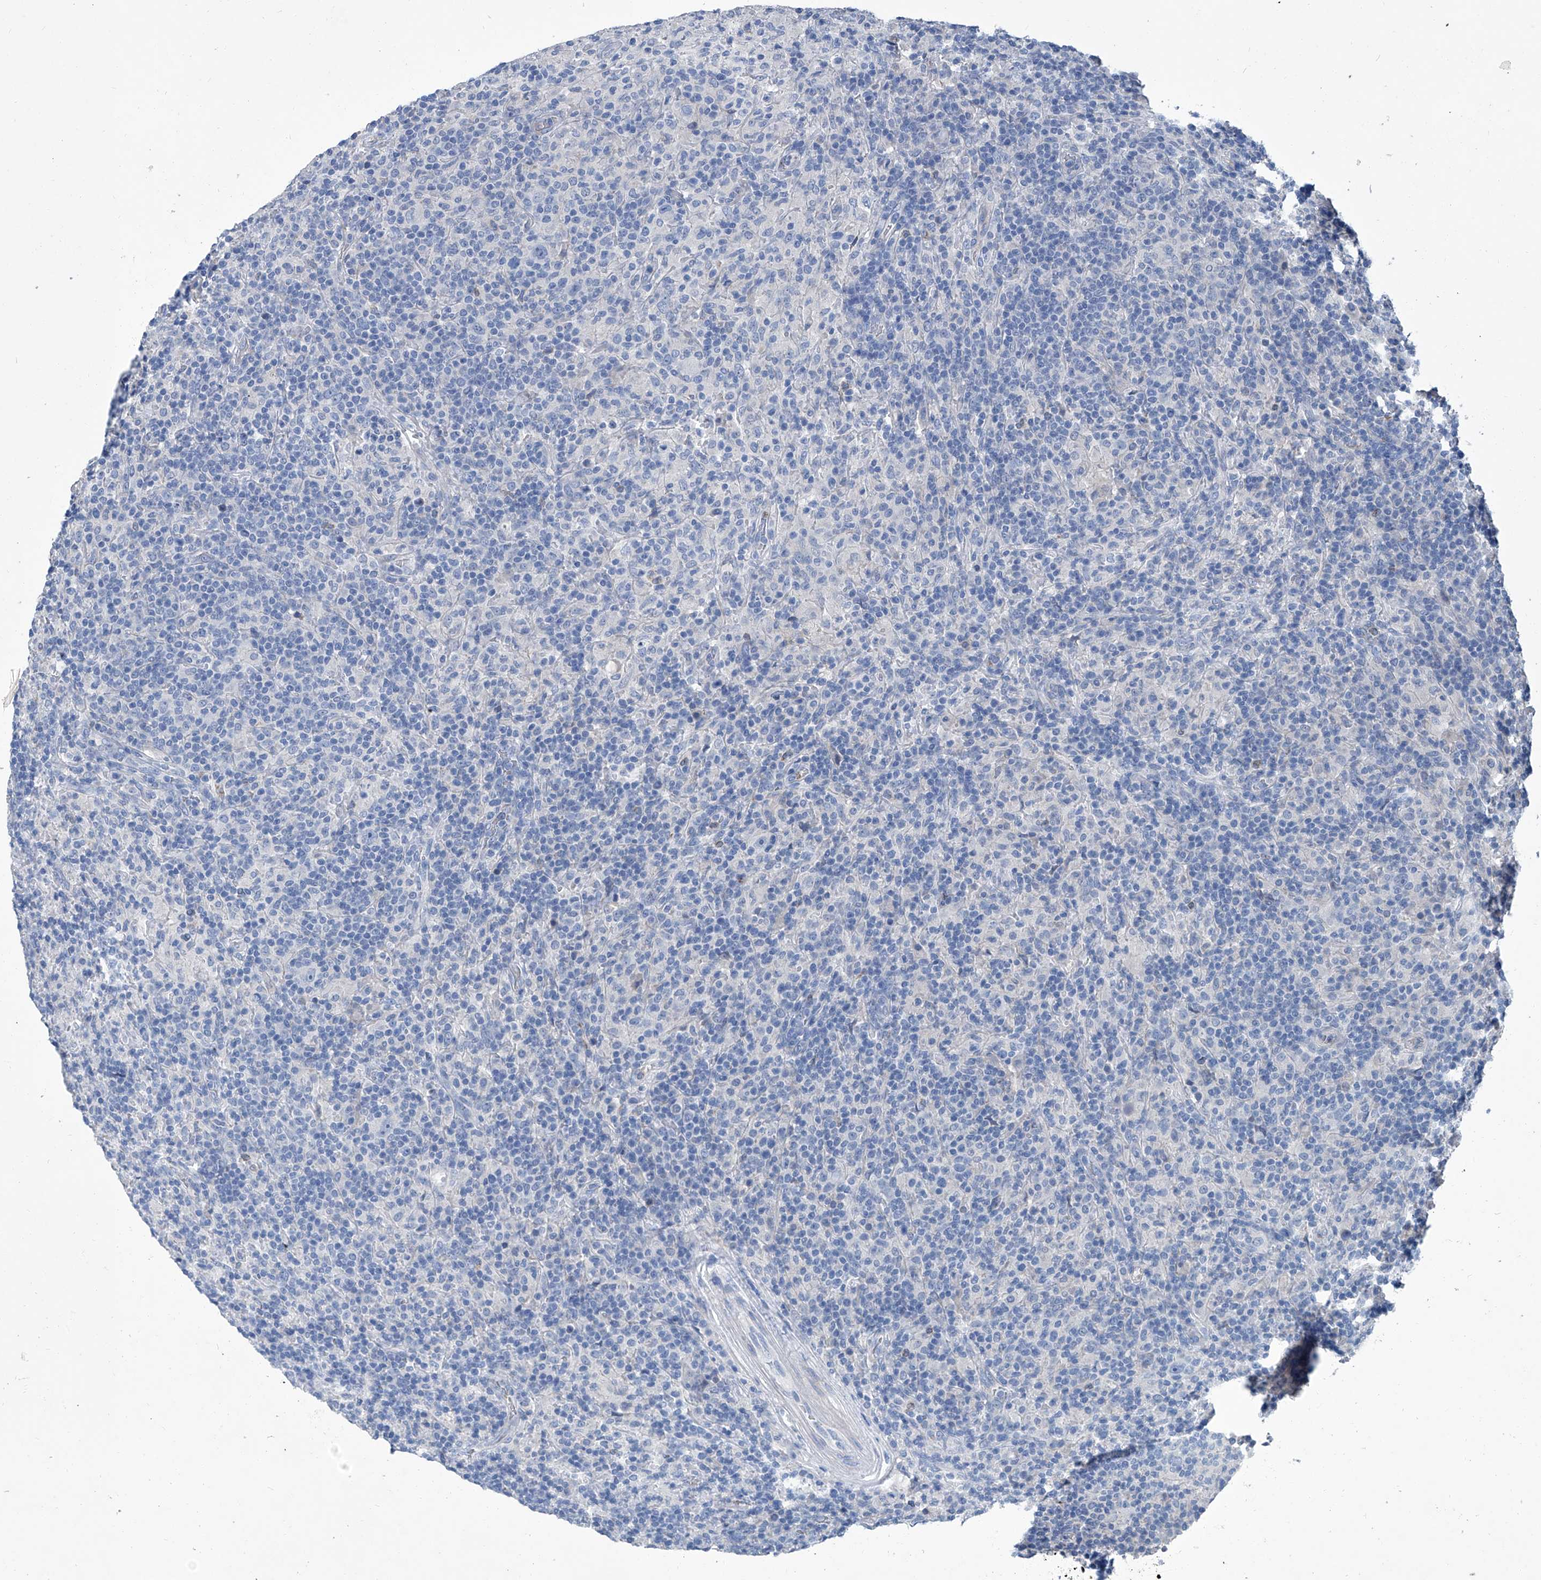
{"staining": {"intensity": "negative", "quantity": "none", "location": "none"}, "tissue": "lymphoma", "cell_type": "Tumor cells", "image_type": "cancer", "snomed": [{"axis": "morphology", "description": "Hodgkin's disease, NOS"}, {"axis": "topography", "description": "Lymph node"}], "caption": "There is no significant staining in tumor cells of Hodgkin's disease.", "gene": "MTARC1", "patient": {"sex": "male", "age": 70}}